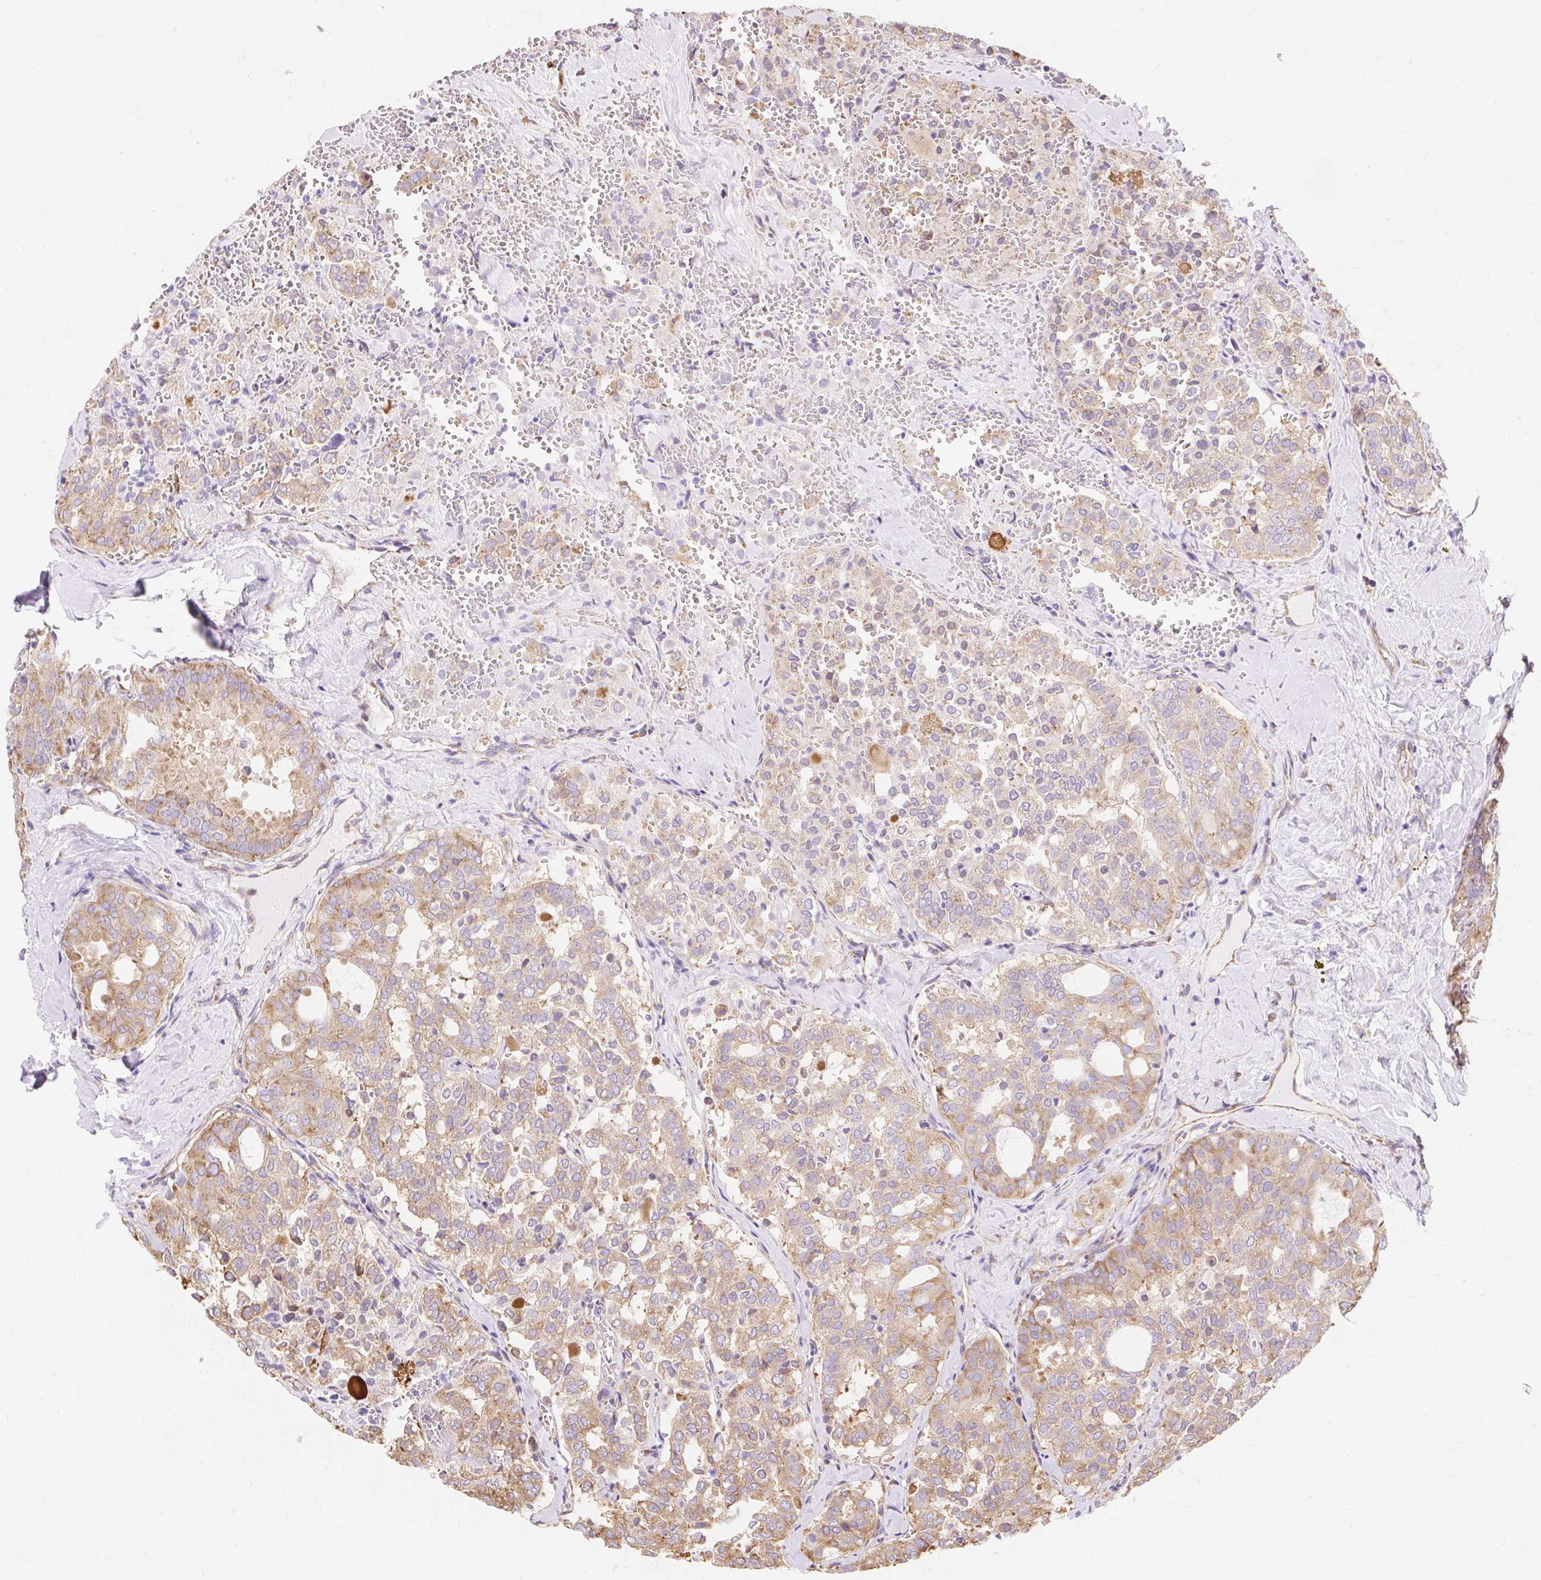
{"staining": {"intensity": "moderate", "quantity": "25%-75%", "location": "cytoplasmic/membranous"}, "tissue": "thyroid cancer", "cell_type": "Tumor cells", "image_type": "cancer", "snomed": [{"axis": "morphology", "description": "Follicular adenoma carcinoma, NOS"}, {"axis": "topography", "description": "Thyroid gland"}], "caption": "Protein expression by immunohistochemistry (IHC) demonstrates moderate cytoplasmic/membranous expression in about 25%-75% of tumor cells in thyroid cancer (follicular adenoma carcinoma).", "gene": "RPS17", "patient": {"sex": "male", "age": 75}}